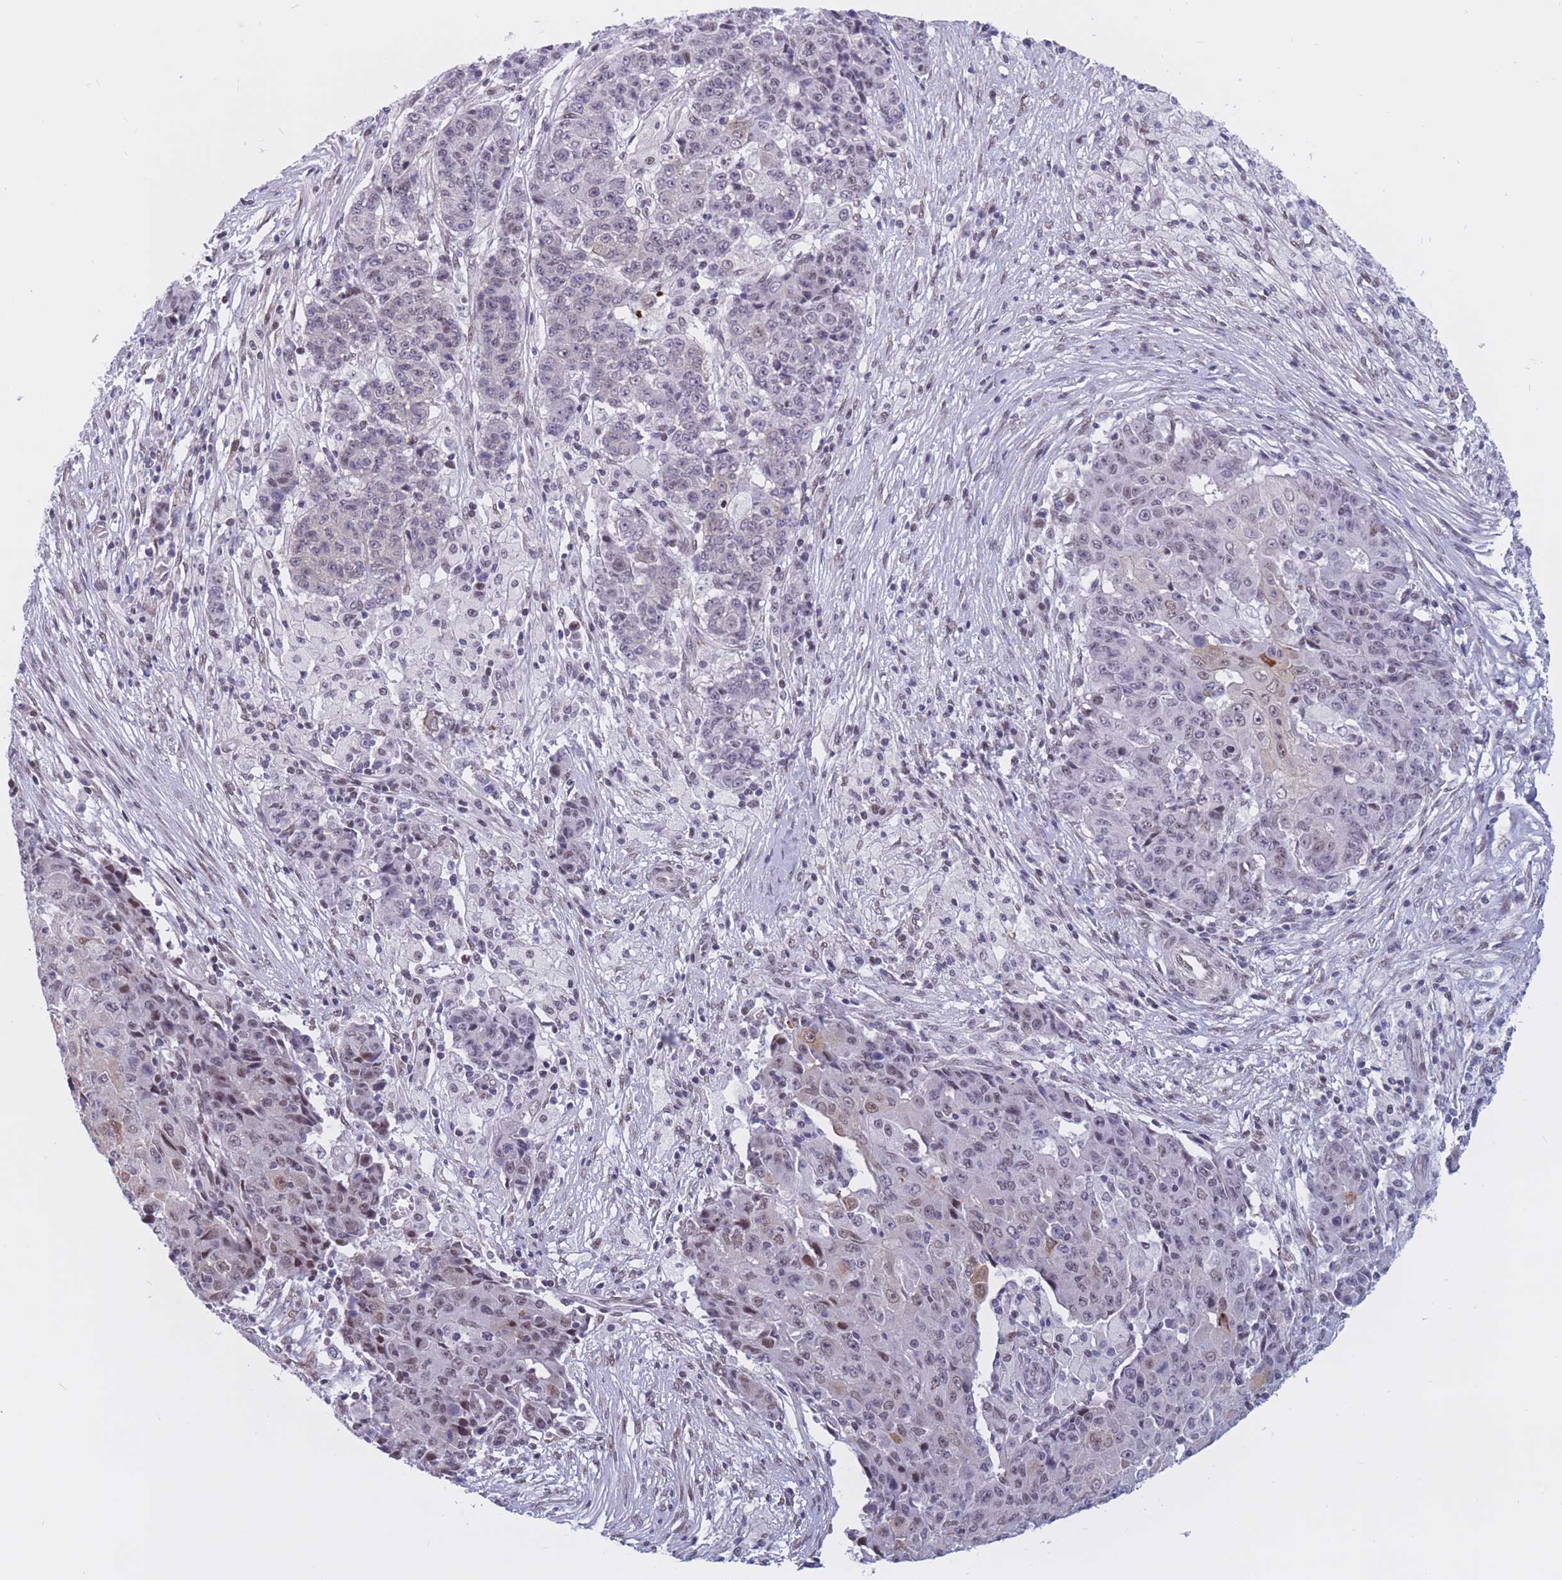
{"staining": {"intensity": "negative", "quantity": "none", "location": "none"}, "tissue": "ovarian cancer", "cell_type": "Tumor cells", "image_type": "cancer", "snomed": [{"axis": "morphology", "description": "Carcinoma, endometroid"}, {"axis": "topography", "description": "Ovary"}], "caption": "Tumor cells are negative for brown protein staining in ovarian cancer.", "gene": "BCL9L", "patient": {"sex": "female", "age": 42}}